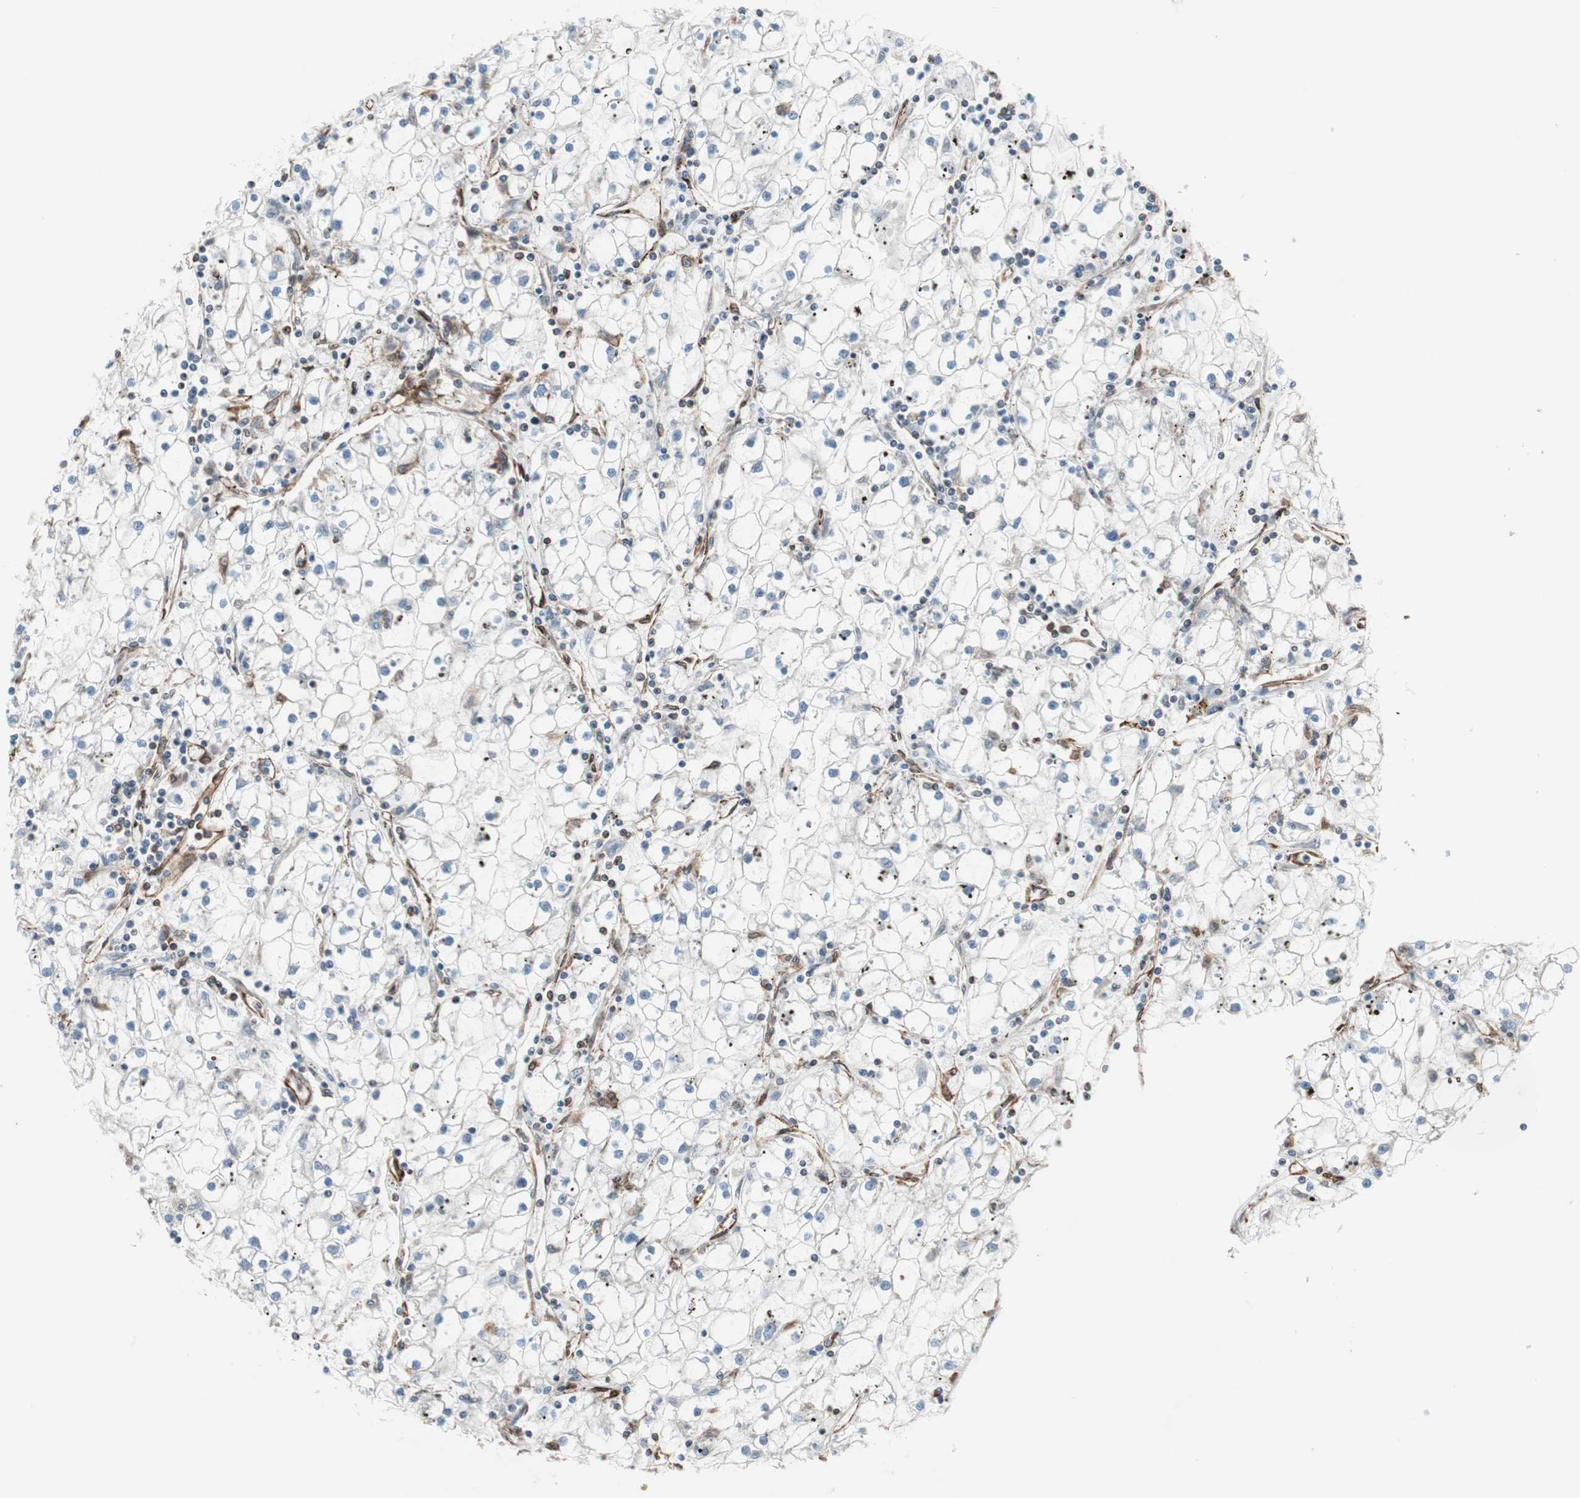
{"staining": {"intensity": "negative", "quantity": "none", "location": "none"}, "tissue": "renal cancer", "cell_type": "Tumor cells", "image_type": "cancer", "snomed": [{"axis": "morphology", "description": "Adenocarcinoma, NOS"}, {"axis": "topography", "description": "Kidney"}], "caption": "Tumor cells are negative for protein expression in human adenocarcinoma (renal).", "gene": "TCTA", "patient": {"sex": "male", "age": 56}}